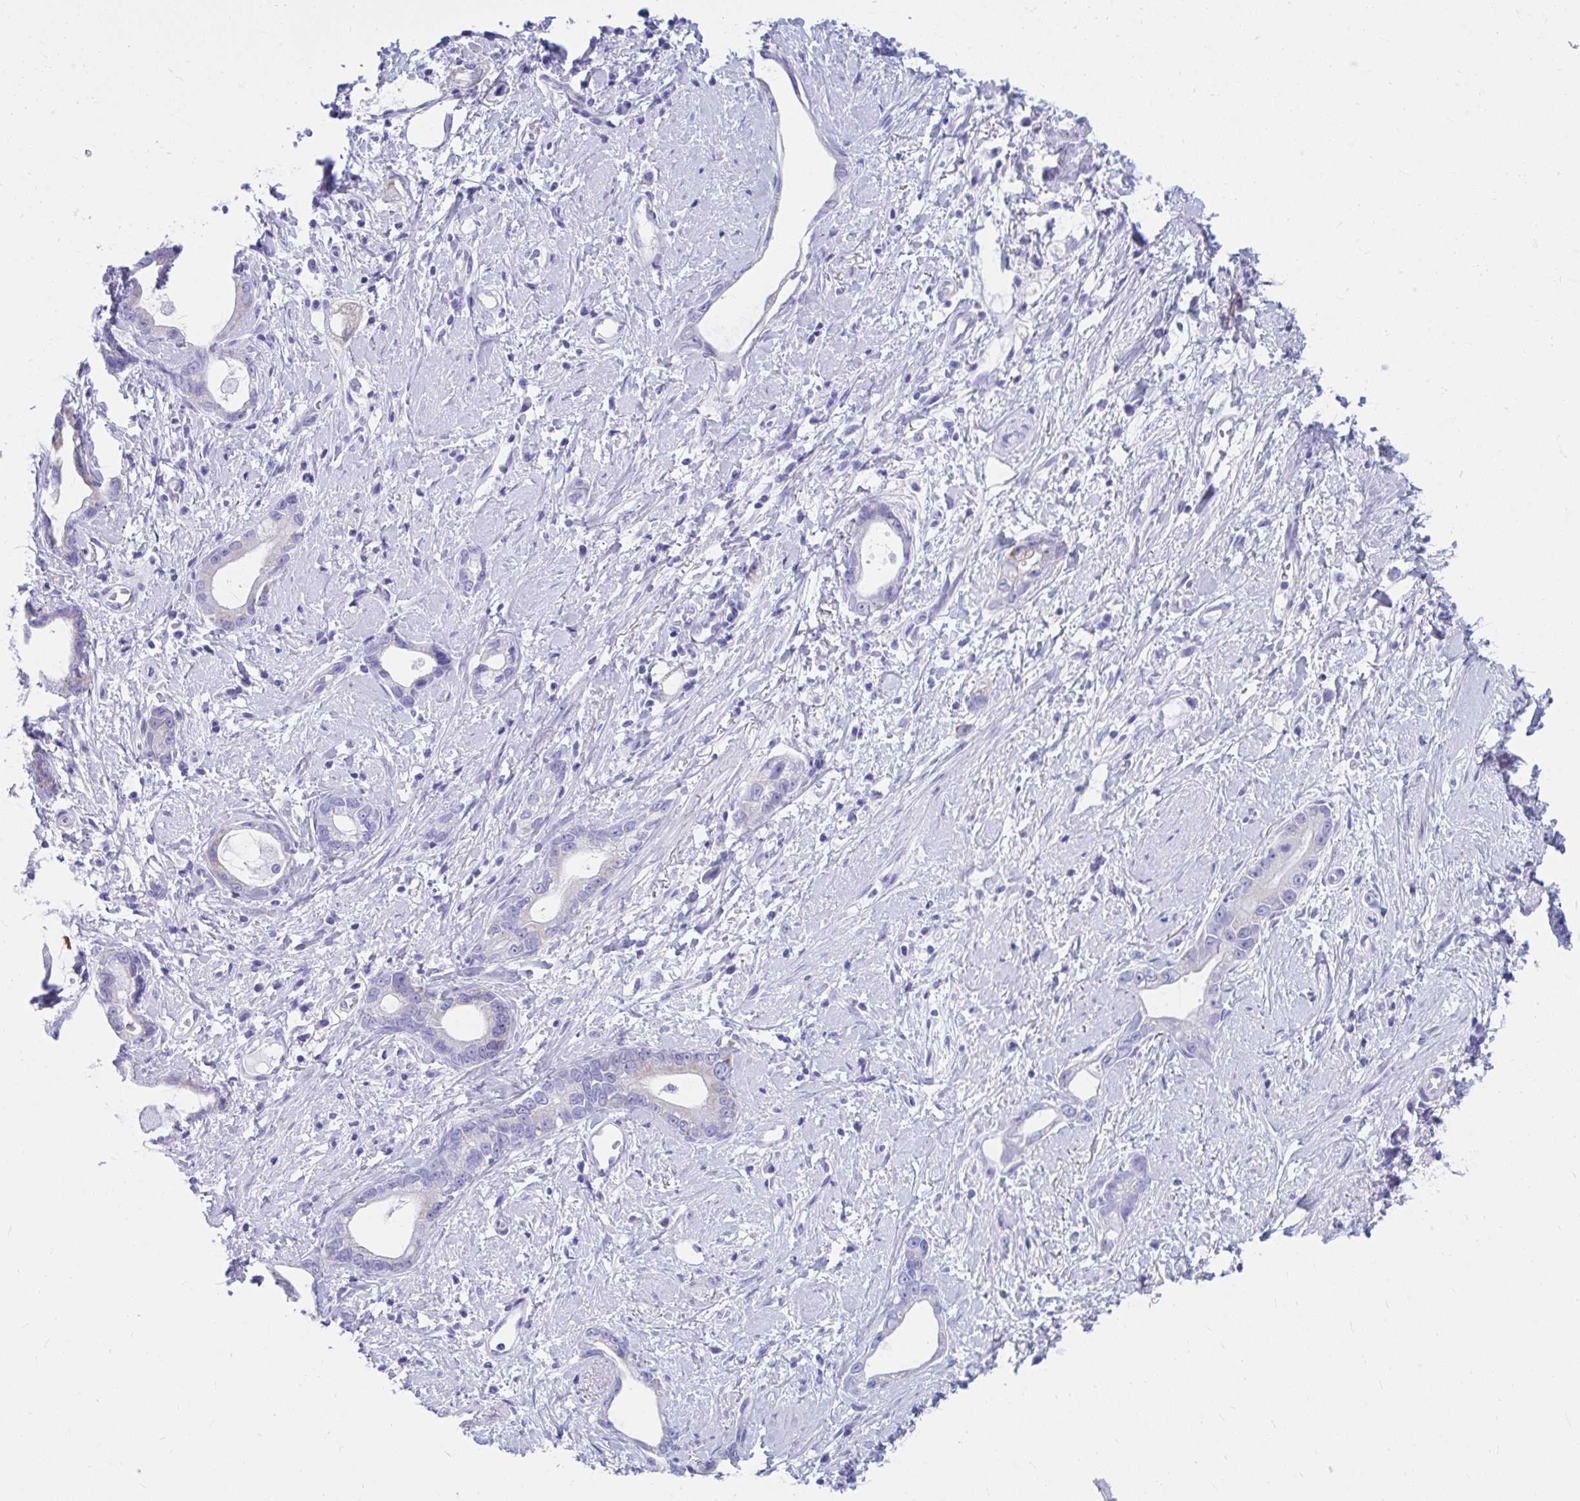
{"staining": {"intensity": "negative", "quantity": "none", "location": "none"}, "tissue": "stomach cancer", "cell_type": "Tumor cells", "image_type": "cancer", "snomed": [{"axis": "morphology", "description": "Adenocarcinoma, NOS"}, {"axis": "topography", "description": "Stomach"}], "caption": "Immunohistochemistry (IHC) image of neoplastic tissue: human adenocarcinoma (stomach) stained with DAB displays no significant protein expression in tumor cells. (Stains: DAB immunohistochemistry (IHC) with hematoxylin counter stain, Microscopy: brightfield microscopy at high magnification).", "gene": "SHISA8", "patient": {"sex": "male", "age": 55}}